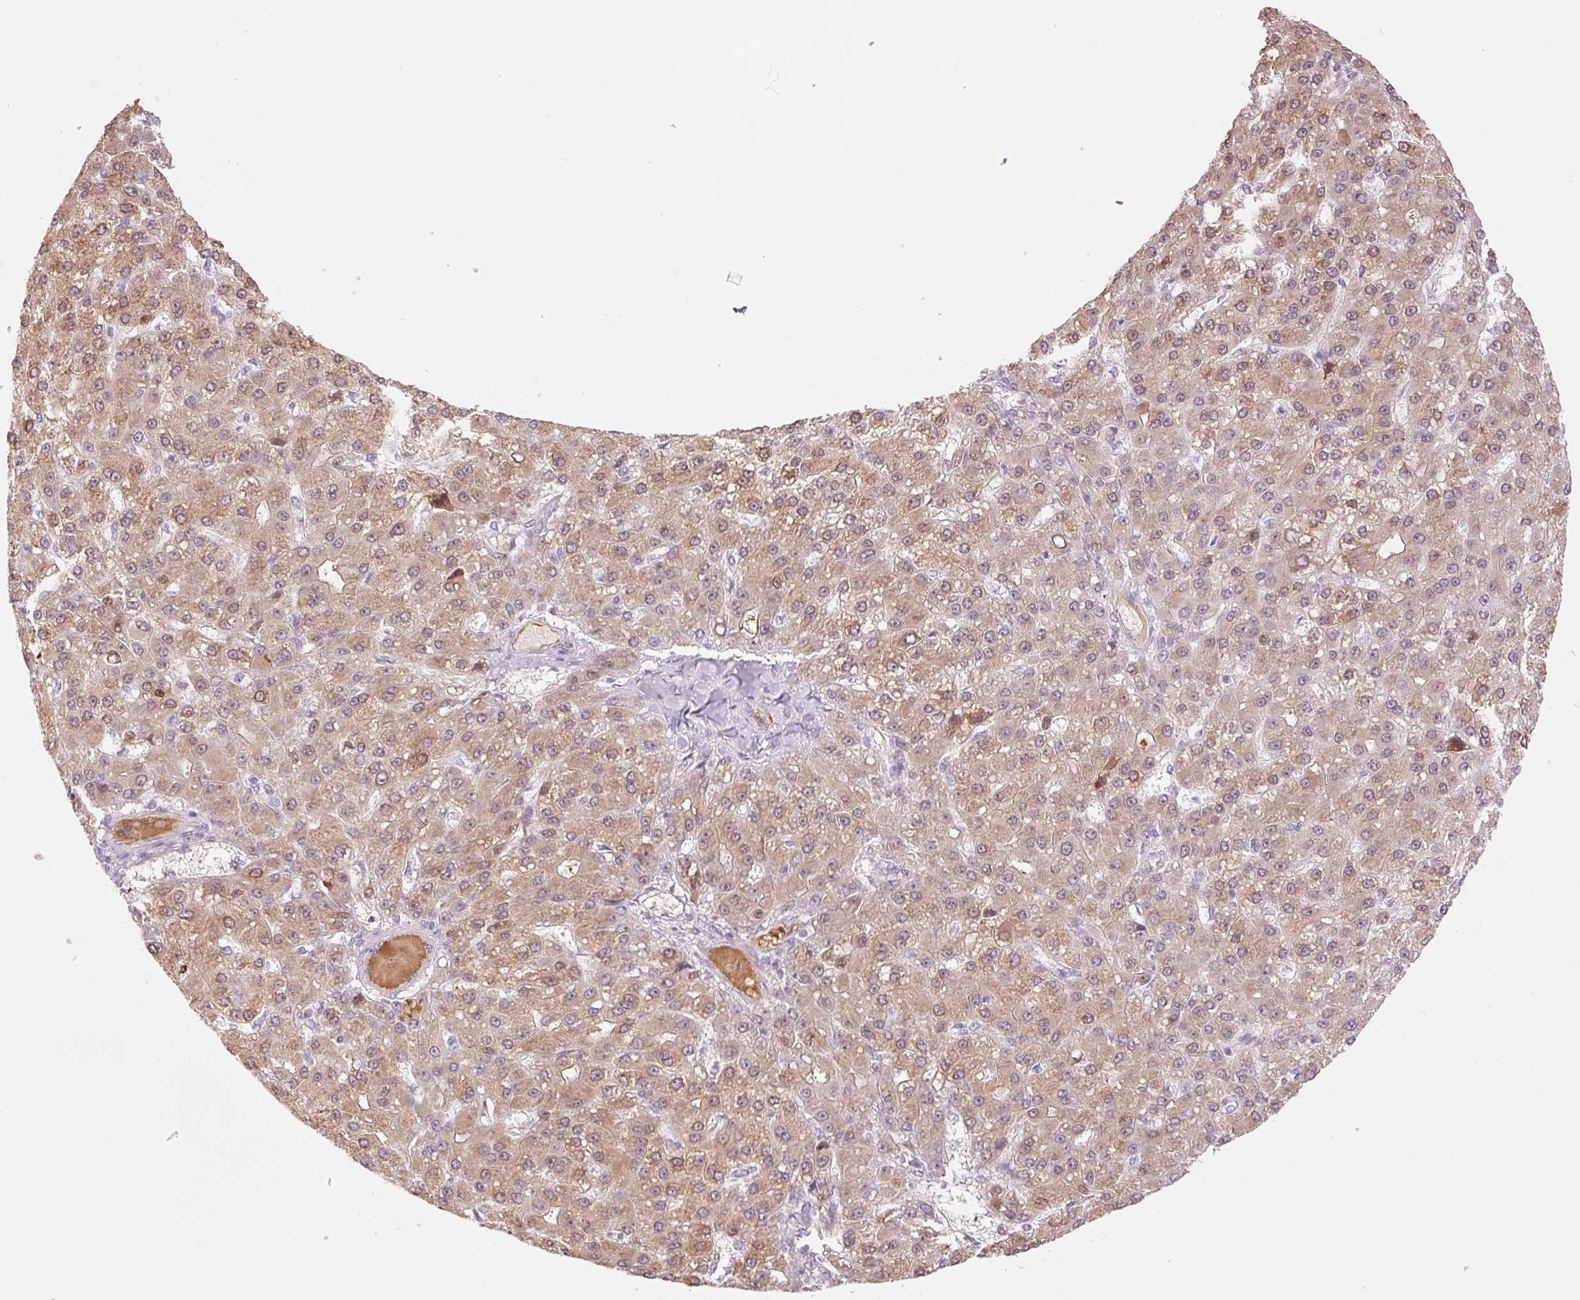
{"staining": {"intensity": "moderate", "quantity": ">75%", "location": "cytoplasmic/membranous"}, "tissue": "liver cancer", "cell_type": "Tumor cells", "image_type": "cancer", "snomed": [{"axis": "morphology", "description": "Carcinoma, Hepatocellular, NOS"}, {"axis": "topography", "description": "Liver"}], "caption": "A histopathology image of liver cancer (hepatocellular carcinoma) stained for a protein reveals moderate cytoplasmic/membranous brown staining in tumor cells.", "gene": "HEBP1", "patient": {"sex": "male", "age": 67}}